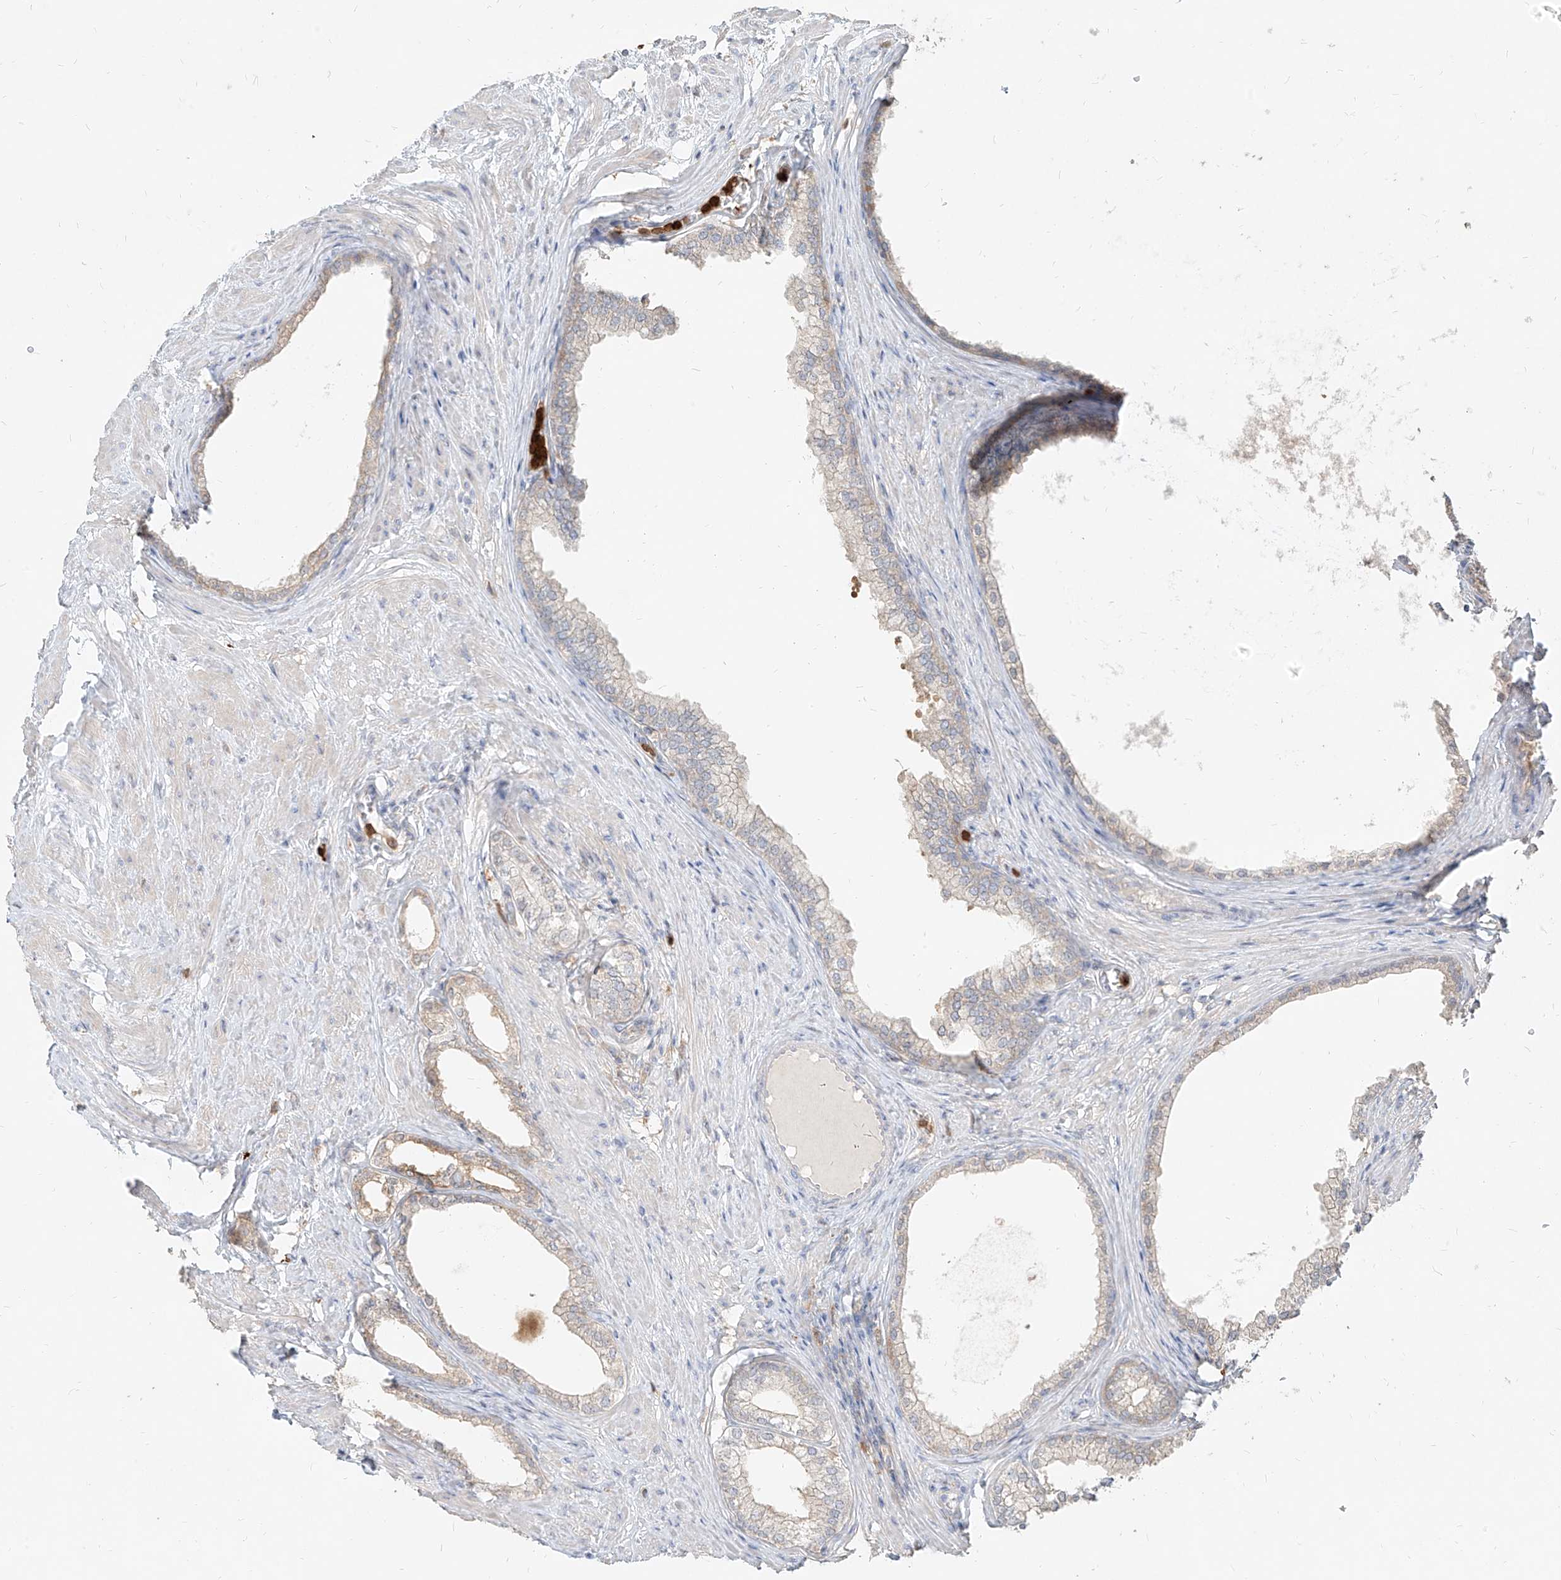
{"staining": {"intensity": "weak", "quantity": "25%-75%", "location": "cytoplasmic/membranous"}, "tissue": "prostate", "cell_type": "Glandular cells", "image_type": "normal", "snomed": [{"axis": "morphology", "description": "Normal tissue, NOS"}, {"axis": "morphology", "description": "Urothelial carcinoma, Low grade"}, {"axis": "topography", "description": "Urinary bladder"}, {"axis": "topography", "description": "Prostate"}], "caption": "High-power microscopy captured an IHC photomicrograph of benign prostate, revealing weak cytoplasmic/membranous expression in approximately 25%-75% of glandular cells. The protein is stained brown, and the nuclei are stained in blue (DAB IHC with brightfield microscopy, high magnification).", "gene": "PGD", "patient": {"sex": "male", "age": 60}}